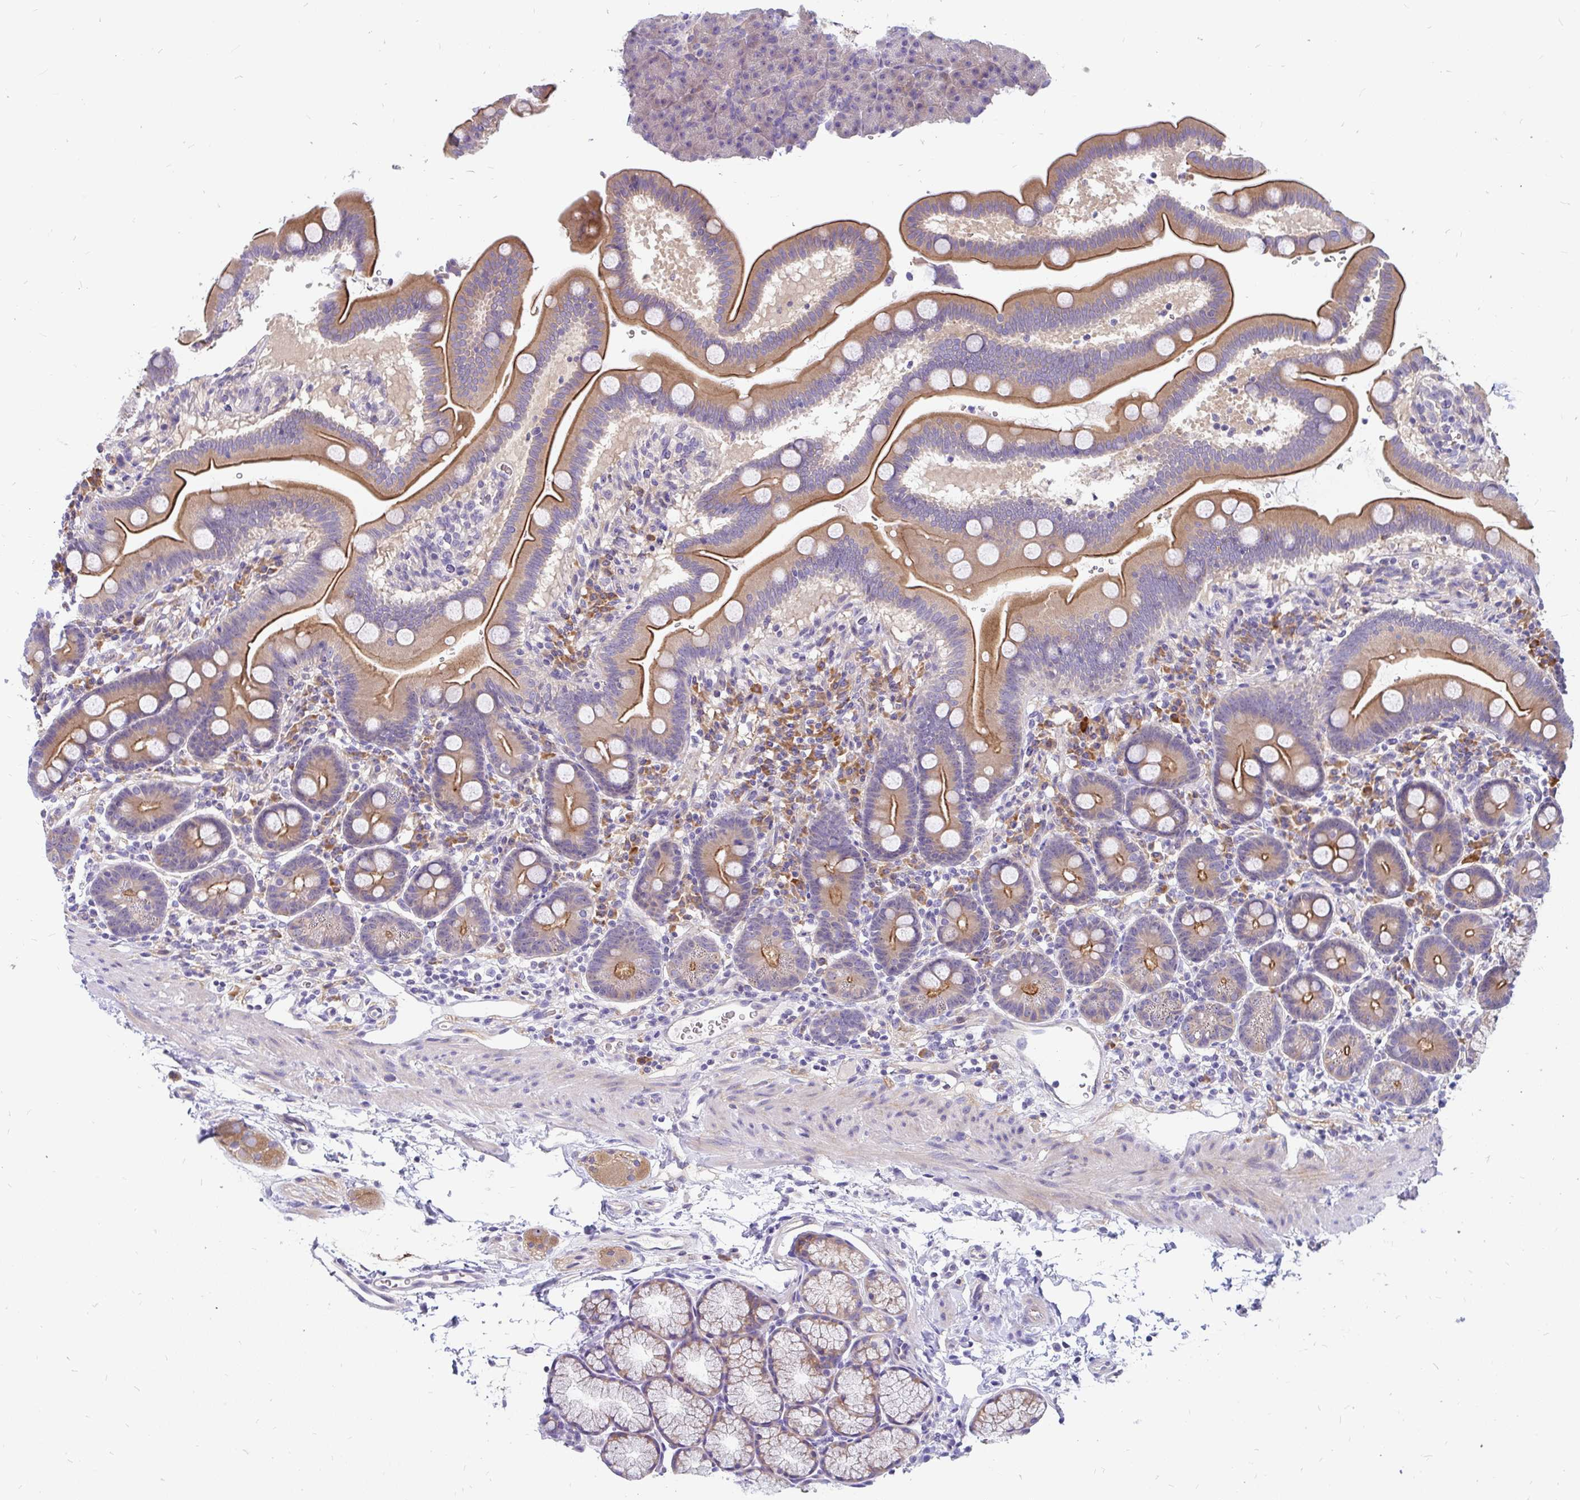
{"staining": {"intensity": "moderate", "quantity": ">75%", "location": "cytoplasmic/membranous"}, "tissue": "duodenum", "cell_type": "Glandular cells", "image_type": "normal", "snomed": [{"axis": "morphology", "description": "Normal tissue, NOS"}, {"axis": "topography", "description": "Duodenum"}], "caption": "Immunohistochemistry image of benign duodenum stained for a protein (brown), which exhibits medium levels of moderate cytoplasmic/membranous staining in about >75% of glandular cells.", "gene": "LRRC26", "patient": {"sex": "male", "age": 59}}